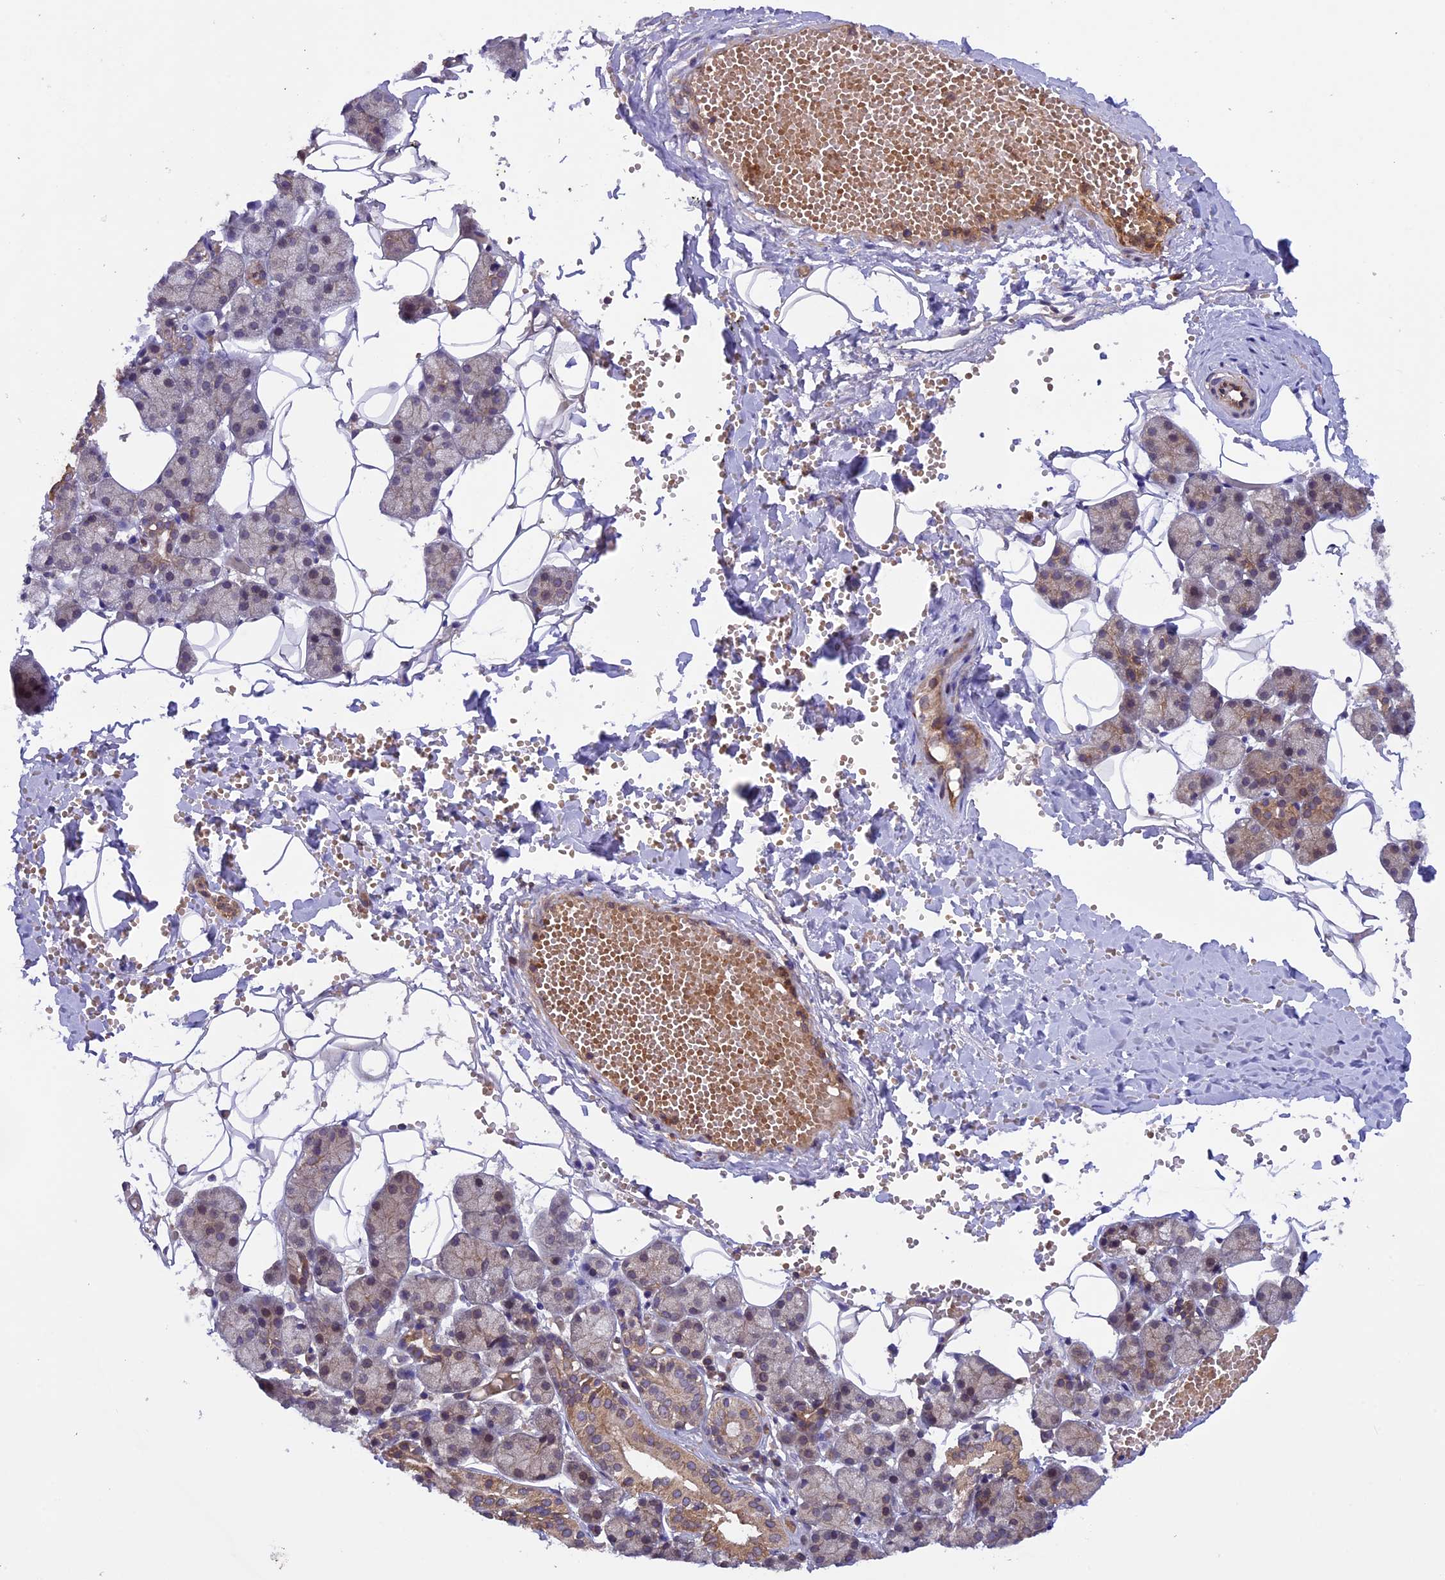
{"staining": {"intensity": "moderate", "quantity": "25%-75%", "location": "cytoplasmic/membranous"}, "tissue": "salivary gland", "cell_type": "Glandular cells", "image_type": "normal", "snomed": [{"axis": "morphology", "description": "Normal tissue, NOS"}, {"axis": "topography", "description": "Salivary gland"}], "caption": "Moderate cytoplasmic/membranous protein positivity is appreciated in about 25%-75% of glandular cells in salivary gland. The protein of interest is stained brown, and the nuclei are stained in blue (DAB (3,3'-diaminobenzidine) IHC with brightfield microscopy, high magnification).", "gene": "CCDC125", "patient": {"sex": "female", "age": 33}}